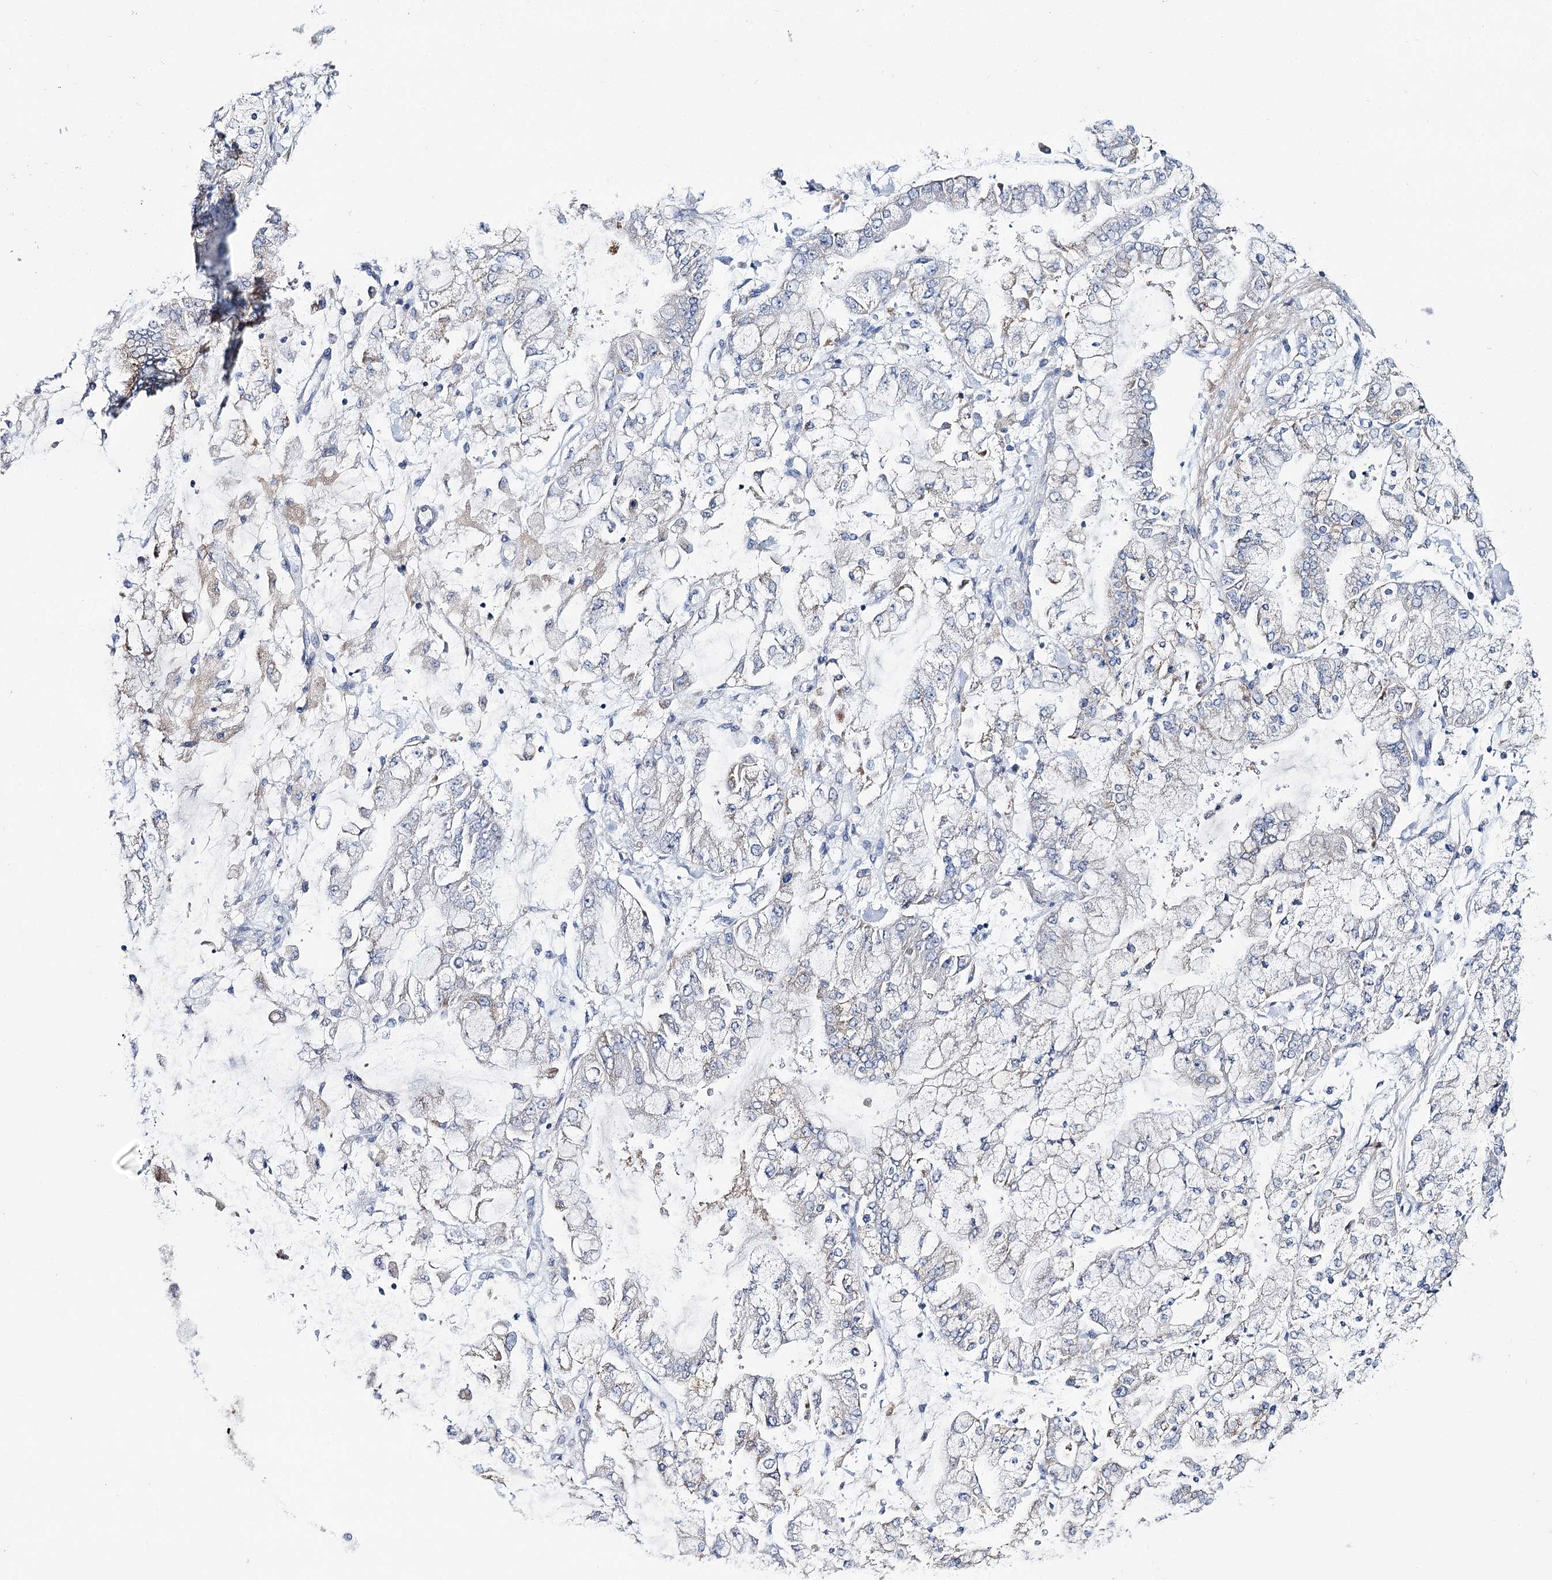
{"staining": {"intensity": "negative", "quantity": "none", "location": "none"}, "tissue": "stomach cancer", "cell_type": "Tumor cells", "image_type": "cancer", "snomed": [{"axis": "morphology", "description": "Normal tissue, NOS"}, {"axis": "morphology", "description": "Adenocarcinoma, NOS"}, {"axis": "topography", "description": "Stomach, upper"}, {"axis": "topography", "description": "Stomach"}], "caption": "A high-resolution image shows immunohistochemistry (IHC) staining of stomach cancer (adenocarcinoma), which displays no significant staining in tumor cells. (DAB (3,3'-diaminobenzidine) immunohistochemistry visualized using brightfield microscopy, high magnification).", "gene": "THUMPD3", "patient": {"sex": "male", "age": 76}}